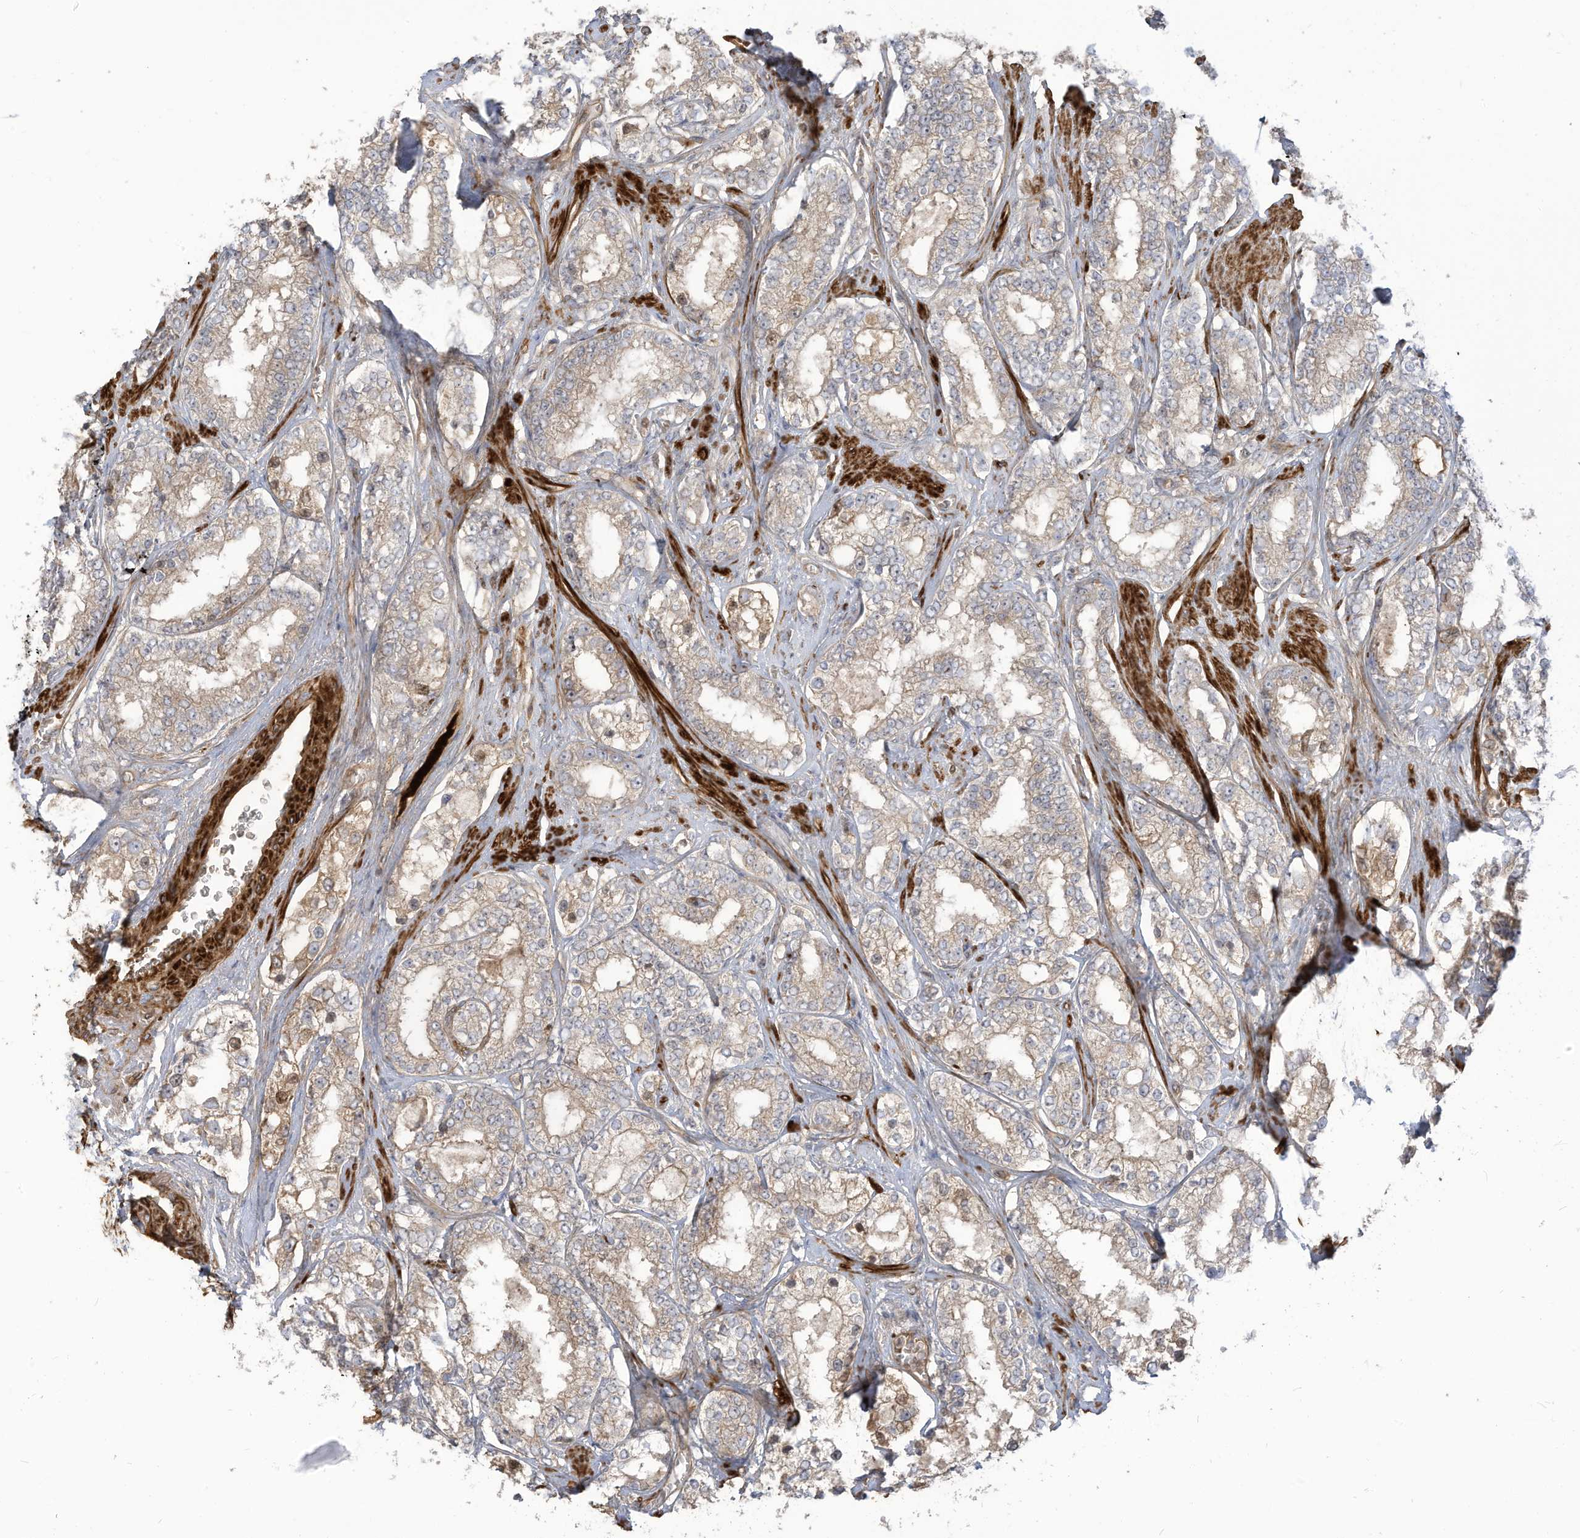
{"staining": {"intensity": "weak", "quantity": ">75%", "location": "cytoplasmic/membranous"}, "tissue": "prostate cancer", "cell_type": "Tumor cells", "image_type": "cancer", "snomed": [{"axis": "morphology", "description": "Normal tissue, NOS"}, {"axis": "morphology", "description": "Adenocarcinoma, High grade"}, {"axis": "topography", "description": "Prostate"}], "caption": "DAB immunohistochemical staining of adenocarcinoma (high-grade) (prostate) displays weak cytoplasmic/membranous protein staining in about >75% of tumor cells.", "gene": "ENTR1", "patient": {"sex": "male", "age": 83}}